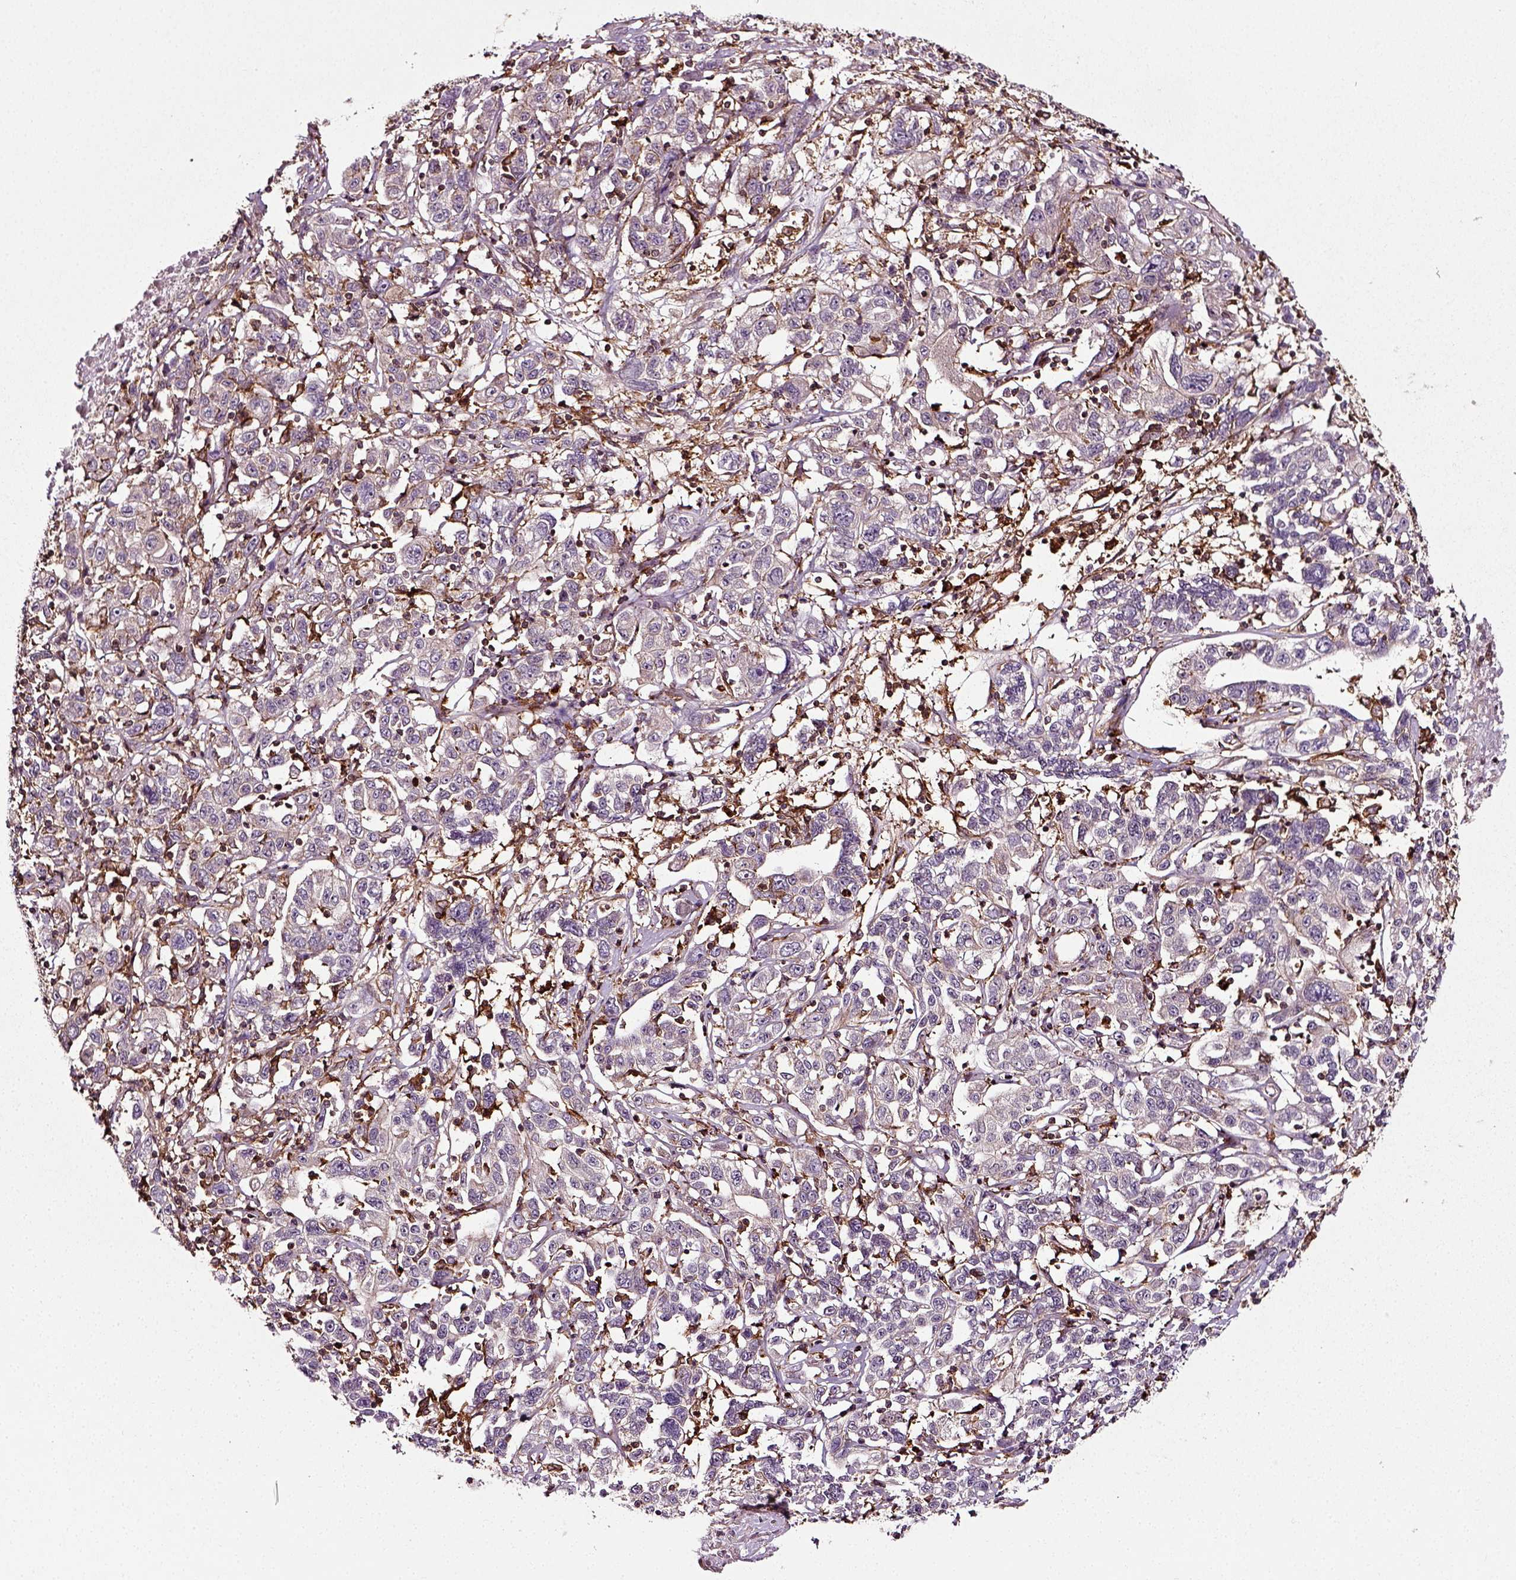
{"staining": {"intensity": "negative", "quantity": "none", "location": "none"}, "tissue": "liver cancer", "cell_type": "Tumor cells", "image_type": "cancer", "snomed": [{"axis": "morphology", "description": "Adenocarcinoma, NOS"}, {"axis": "morphology", "description": "Cholangiocarcinoma"}, {"axis": "topography", "description": "Liver"}], "caption": "This image is of liver adenocarcinoma stained with immunohistochemistry to label a protein in brown with the nuclei are counter-stained blue. There is no positivity in tumor cells.", "gene": "RHOF", "patient": {"sex": "male", "age": 64}}